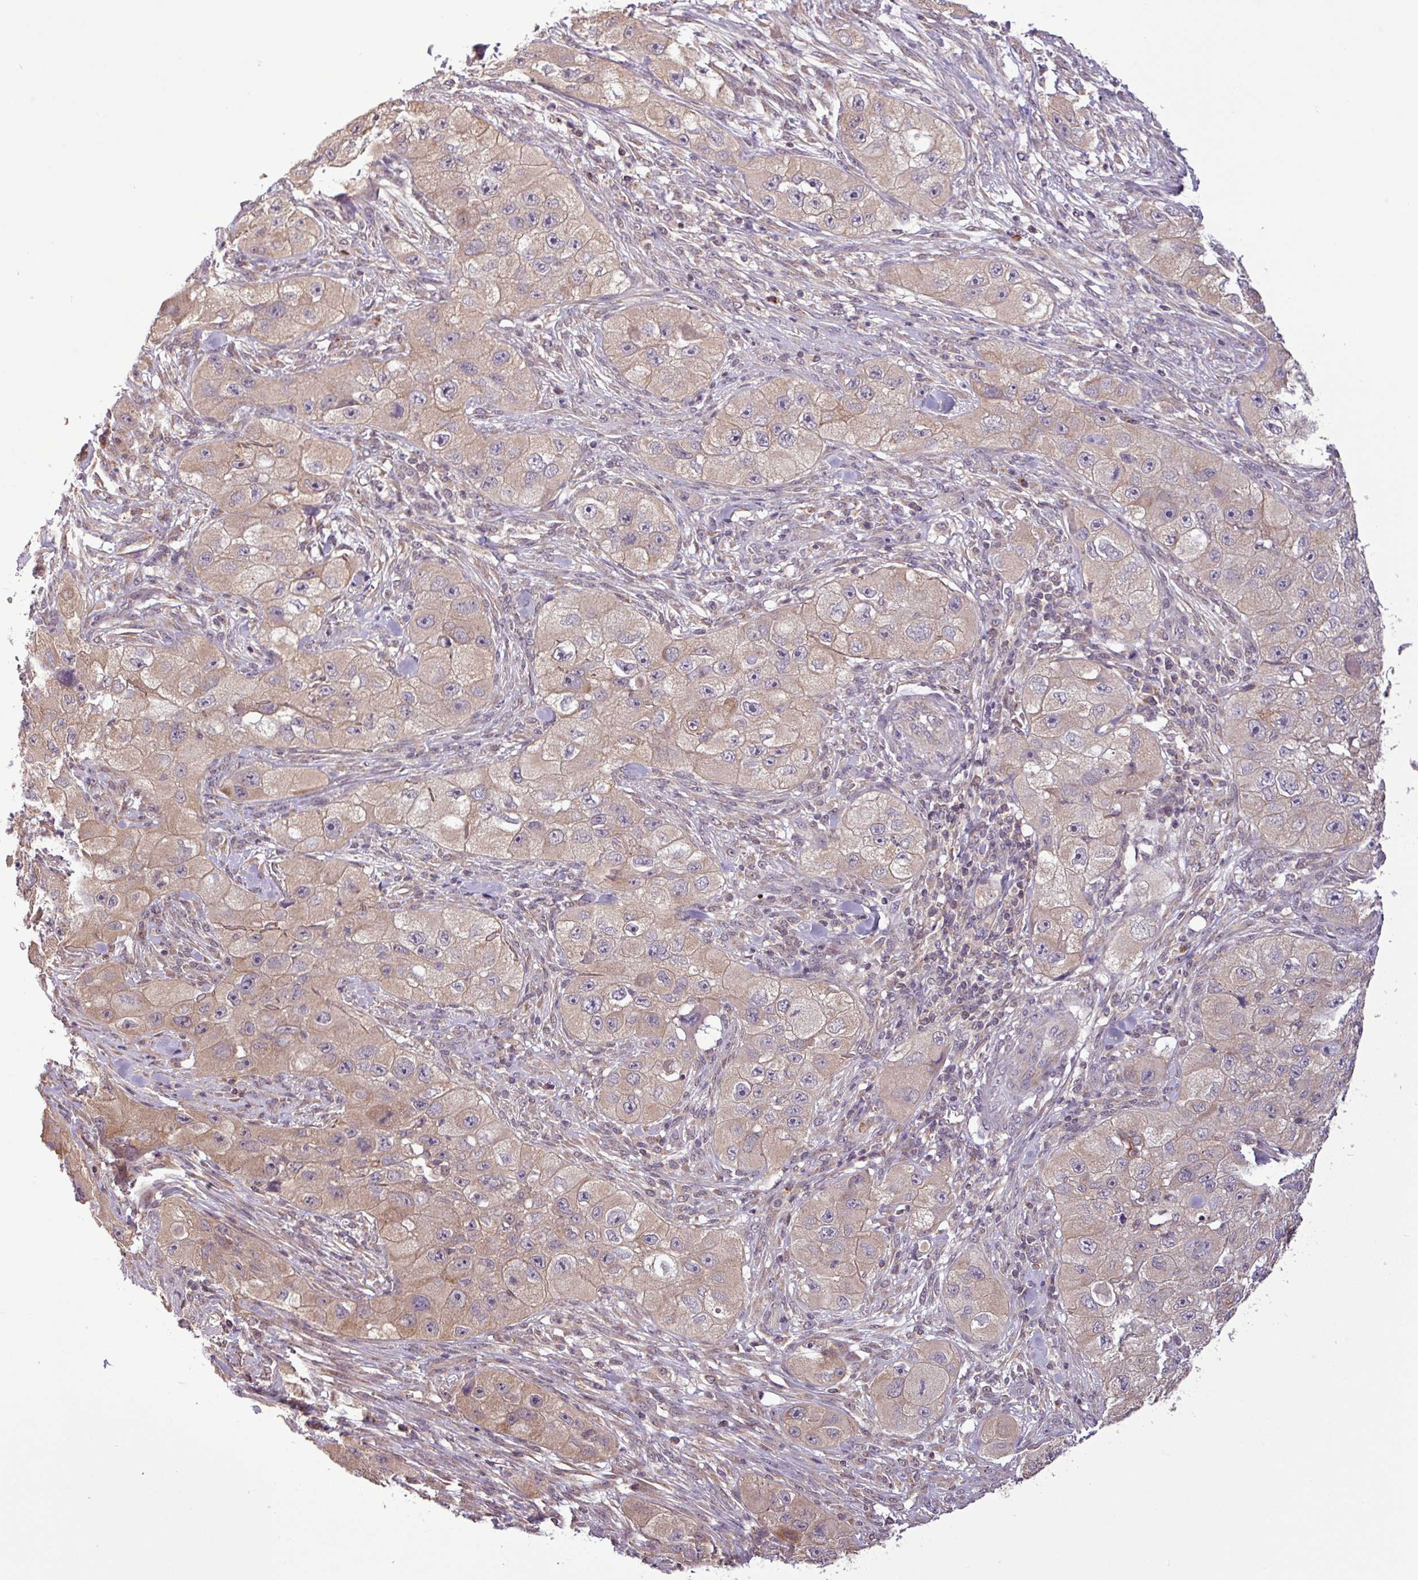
{"staining": {"intensity": "weak", "quantity": "25%-75%", "location": "cytoplasmic/membranous"}, "tissue": "skin cancer", "cell_type": "Tumor cells", "image_type": "cancer", "snomed": [{"axis": "morphology", "description": "Squamous cell carcinoma, NOS"}, {"axis": "topography", "description": "Skin"}, {"axis": "topography", "description": "Subcutis"}], "caption": "Skin cancer was stained to show a protein in brown. There is low levels of weak cytoplasmic/membranous positivity in approximately 25%-75% of tumor cells. Nuclei are stained in blue.", "gene": "MCTP2", "patient": {"sex": "male", "age": 73}}